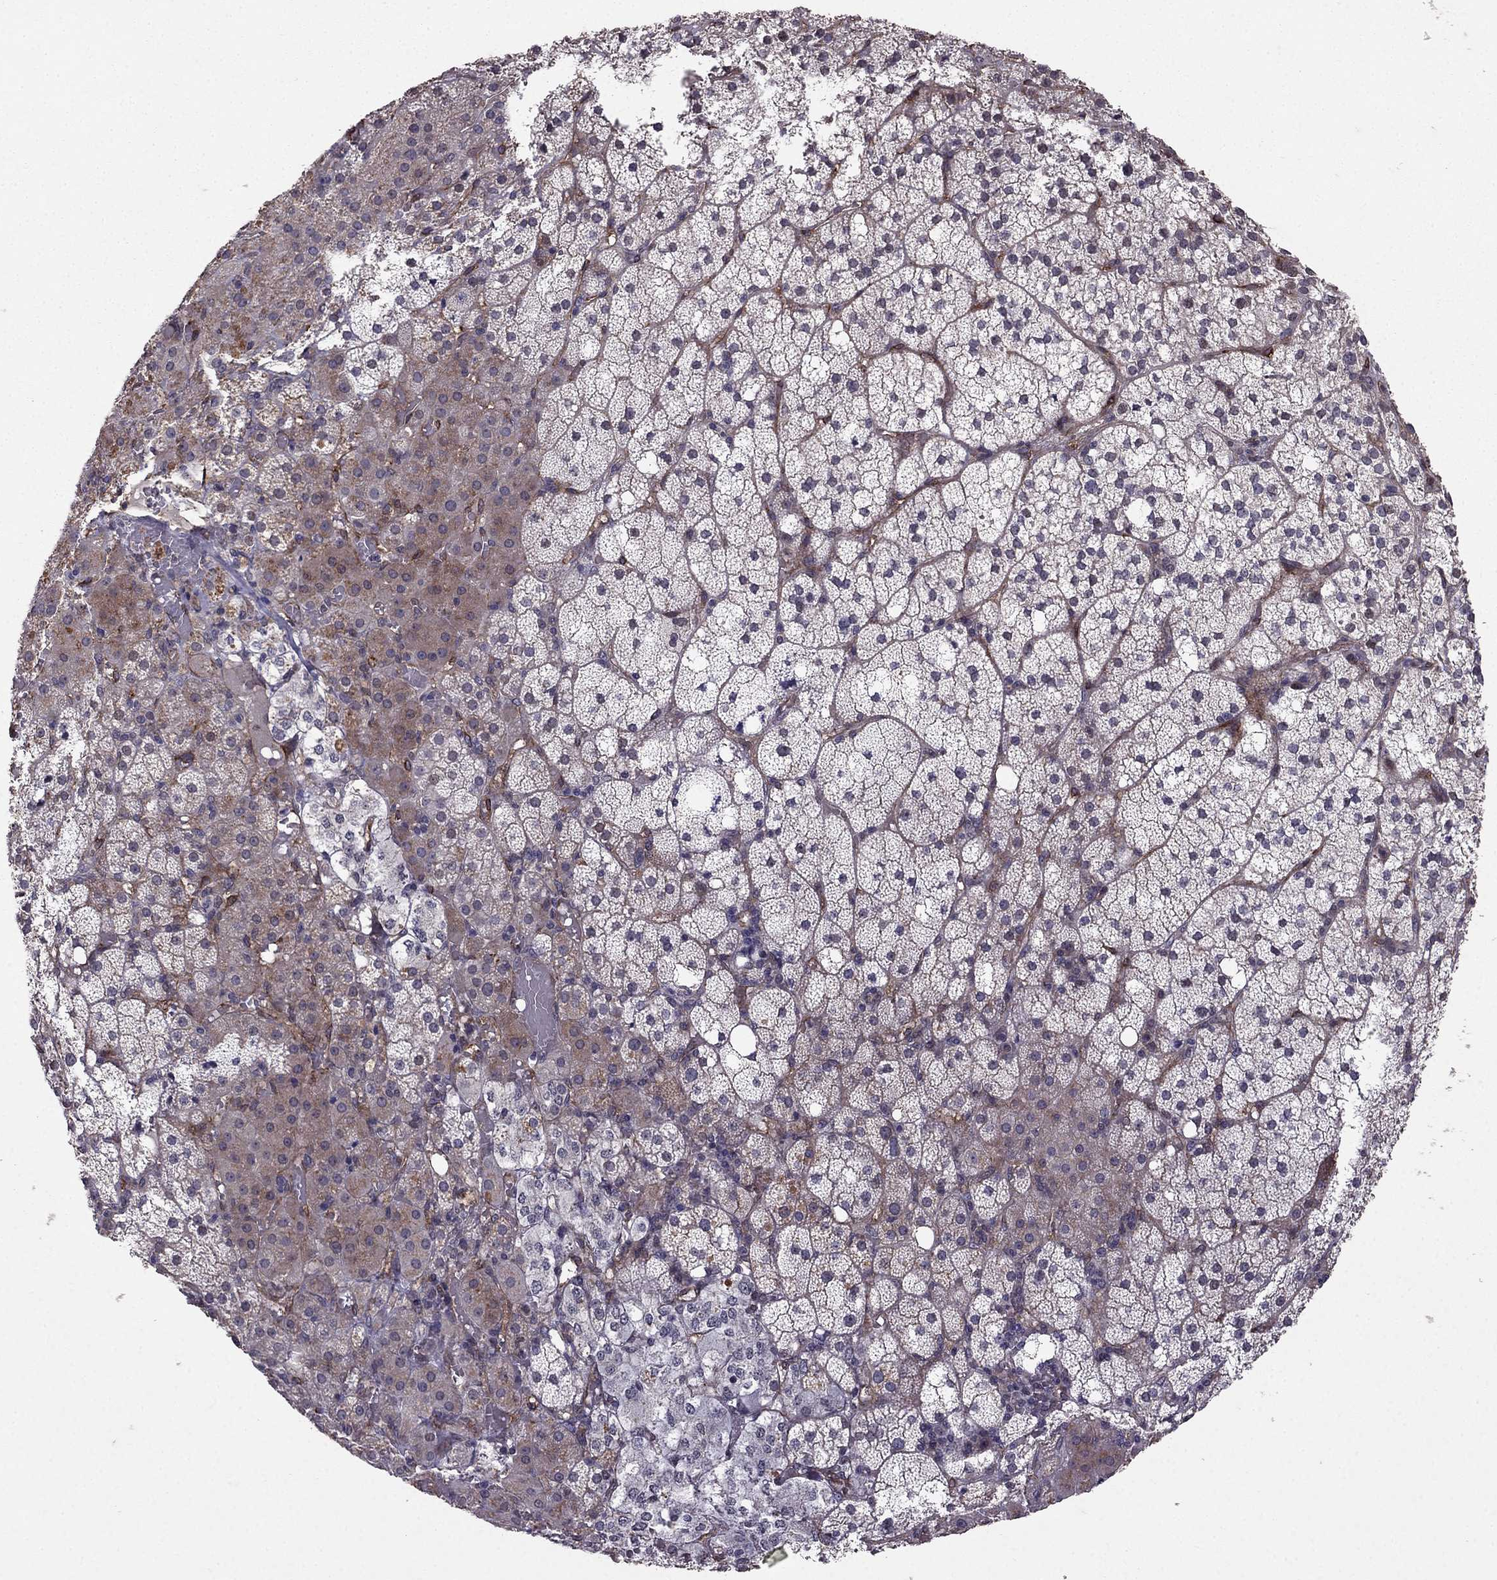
{"staining": {"intensity": "moderate", "quantity": "<25%", "location": "cytoplasmic/membranous"}, "tissue": "adrenal gland", "cell_type": "Glandular cells", "image_type": "normal", "snomed": [{"axis": "morphology", "description": "Normal tissue, NOS"}, {"axis": "topography", "description": "Adrenal gland"}], "caption": "Glandular cells reveal low levels of moderate cytoplasmic/membranous staining in approximately <25% of cells in normal adrenal gland. (DAB IHC with brightfield microscopy, high magnification).", "gene": "RASIP1", "patient": {"sex": "male", "age": 53}}